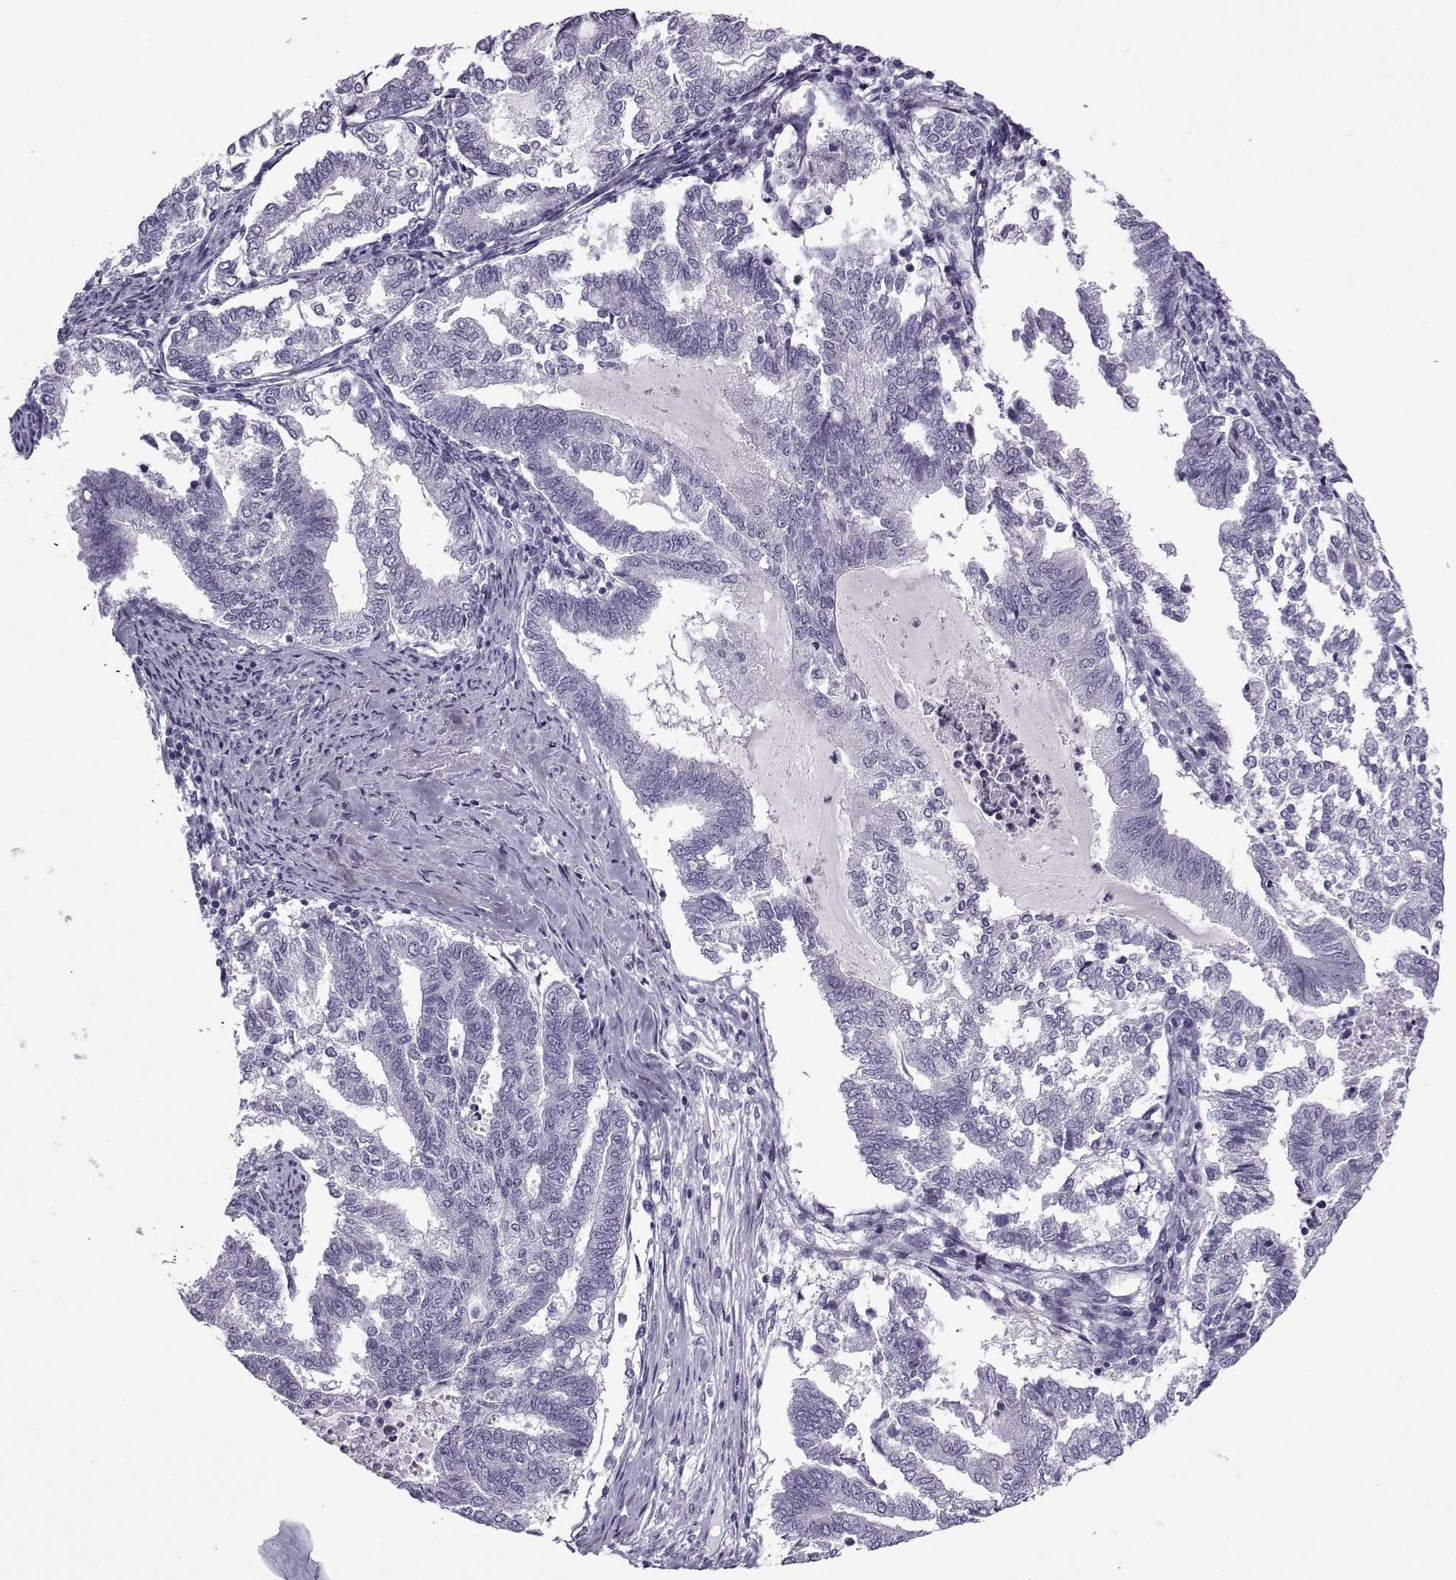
{"staining": {"intensity": "negative", "quantity": "none", "location": "none"}, "tissue": "endometrial cancer", "cell_type": "Tumor cells", "image_type": "cancer", "snomed": [{"axis": "morphology", "description": "Adenocarcinoma, NOS"}, {"axis": "topography", "description": "Endometrium"}], "caption": "The micrograph demonstrates no significant expression in tumor cells of endometrial cancer. (Stains: DAB (3,3'-diaminobenzidine) IHC with hematoxylin counter stain, Microscopy: brightfield microscopy at high magnification).", "gene": "OIP5", "patient": {"sex": "female", "age": 79}}